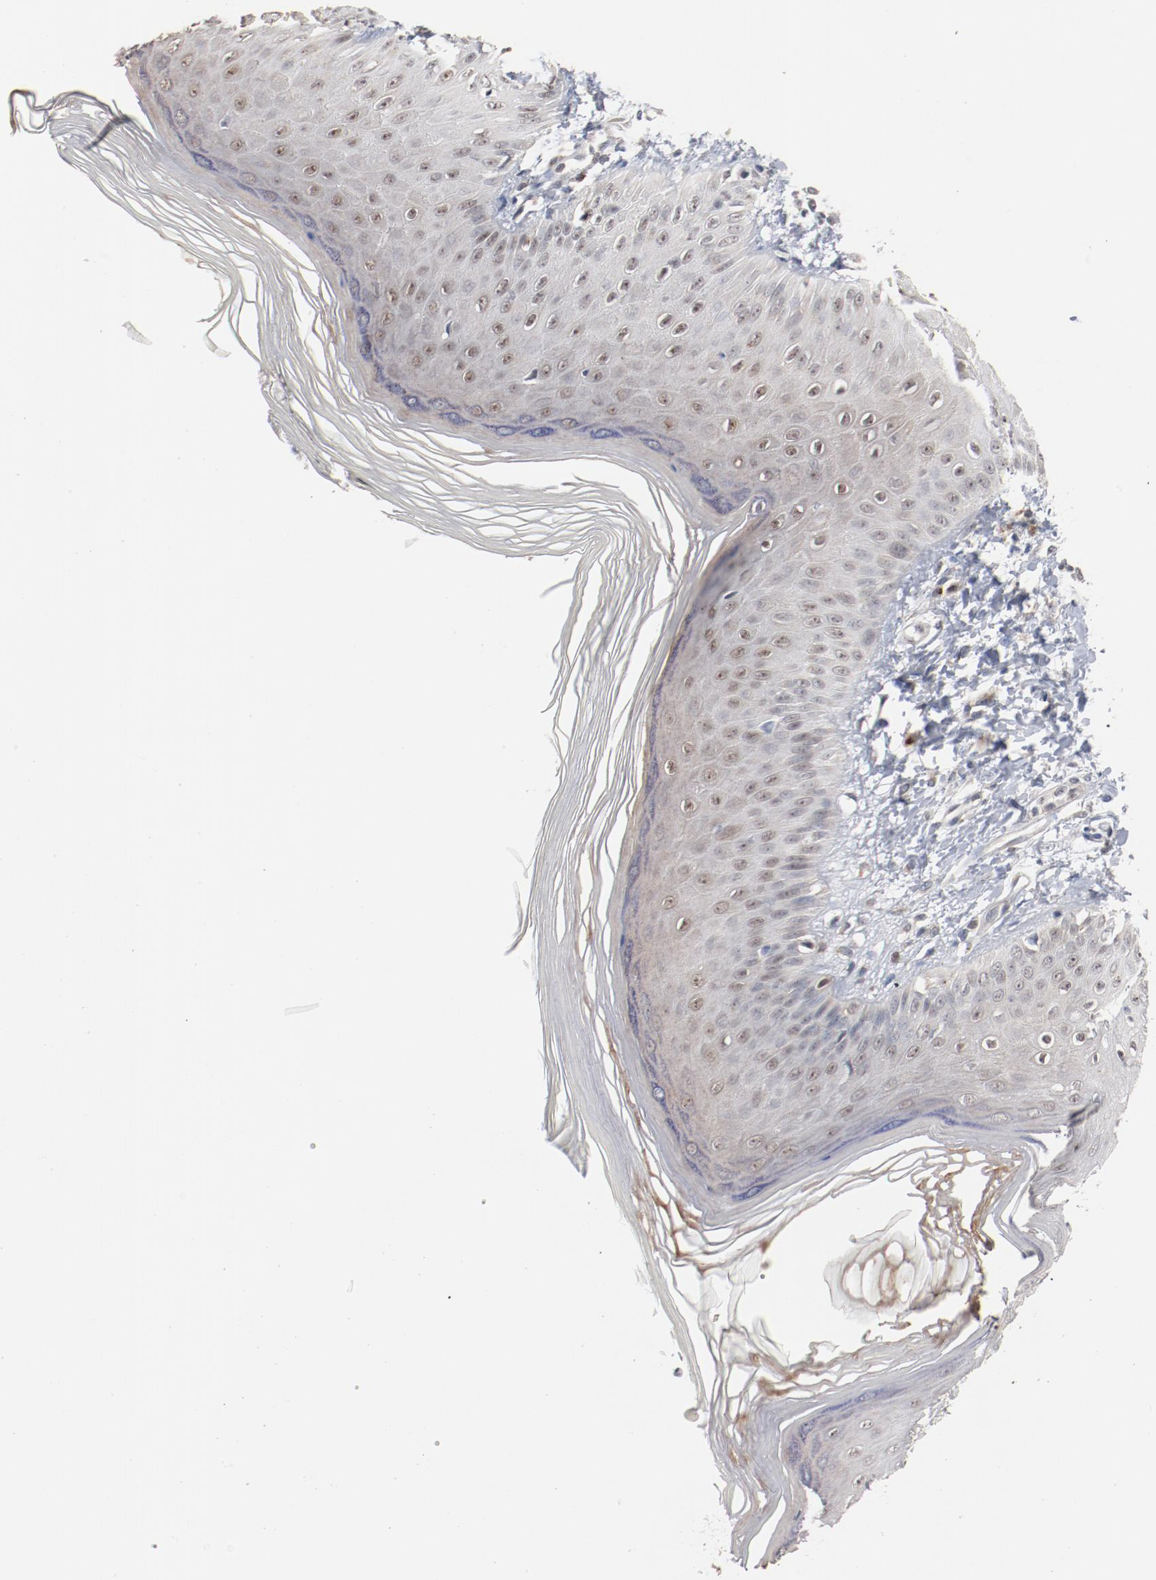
{"staining": {"intensity": "weak", "quantity": "25%-75%", "location": "nuclear"}, "tissue": "skin", "cell_type": "Epidermal cells", "image_type": "normal", "snomed": [{"axis": "morphology", "description": "Normal tissue, NOS"}, {"axis": "morphology", "description": "Inflammation, NOS"}, {"axis": "topography", "description": "Soft tissue"}, {"axis": "topography", "description": "Anal"}], "caption": "Immunohistochemical staining of unremarkable human skin reveals weak nuclear protein expression in about 25%-75% of epidermal cells.", "gene": "ERICH1", "patient": {"sex": "female", "age": 15}}